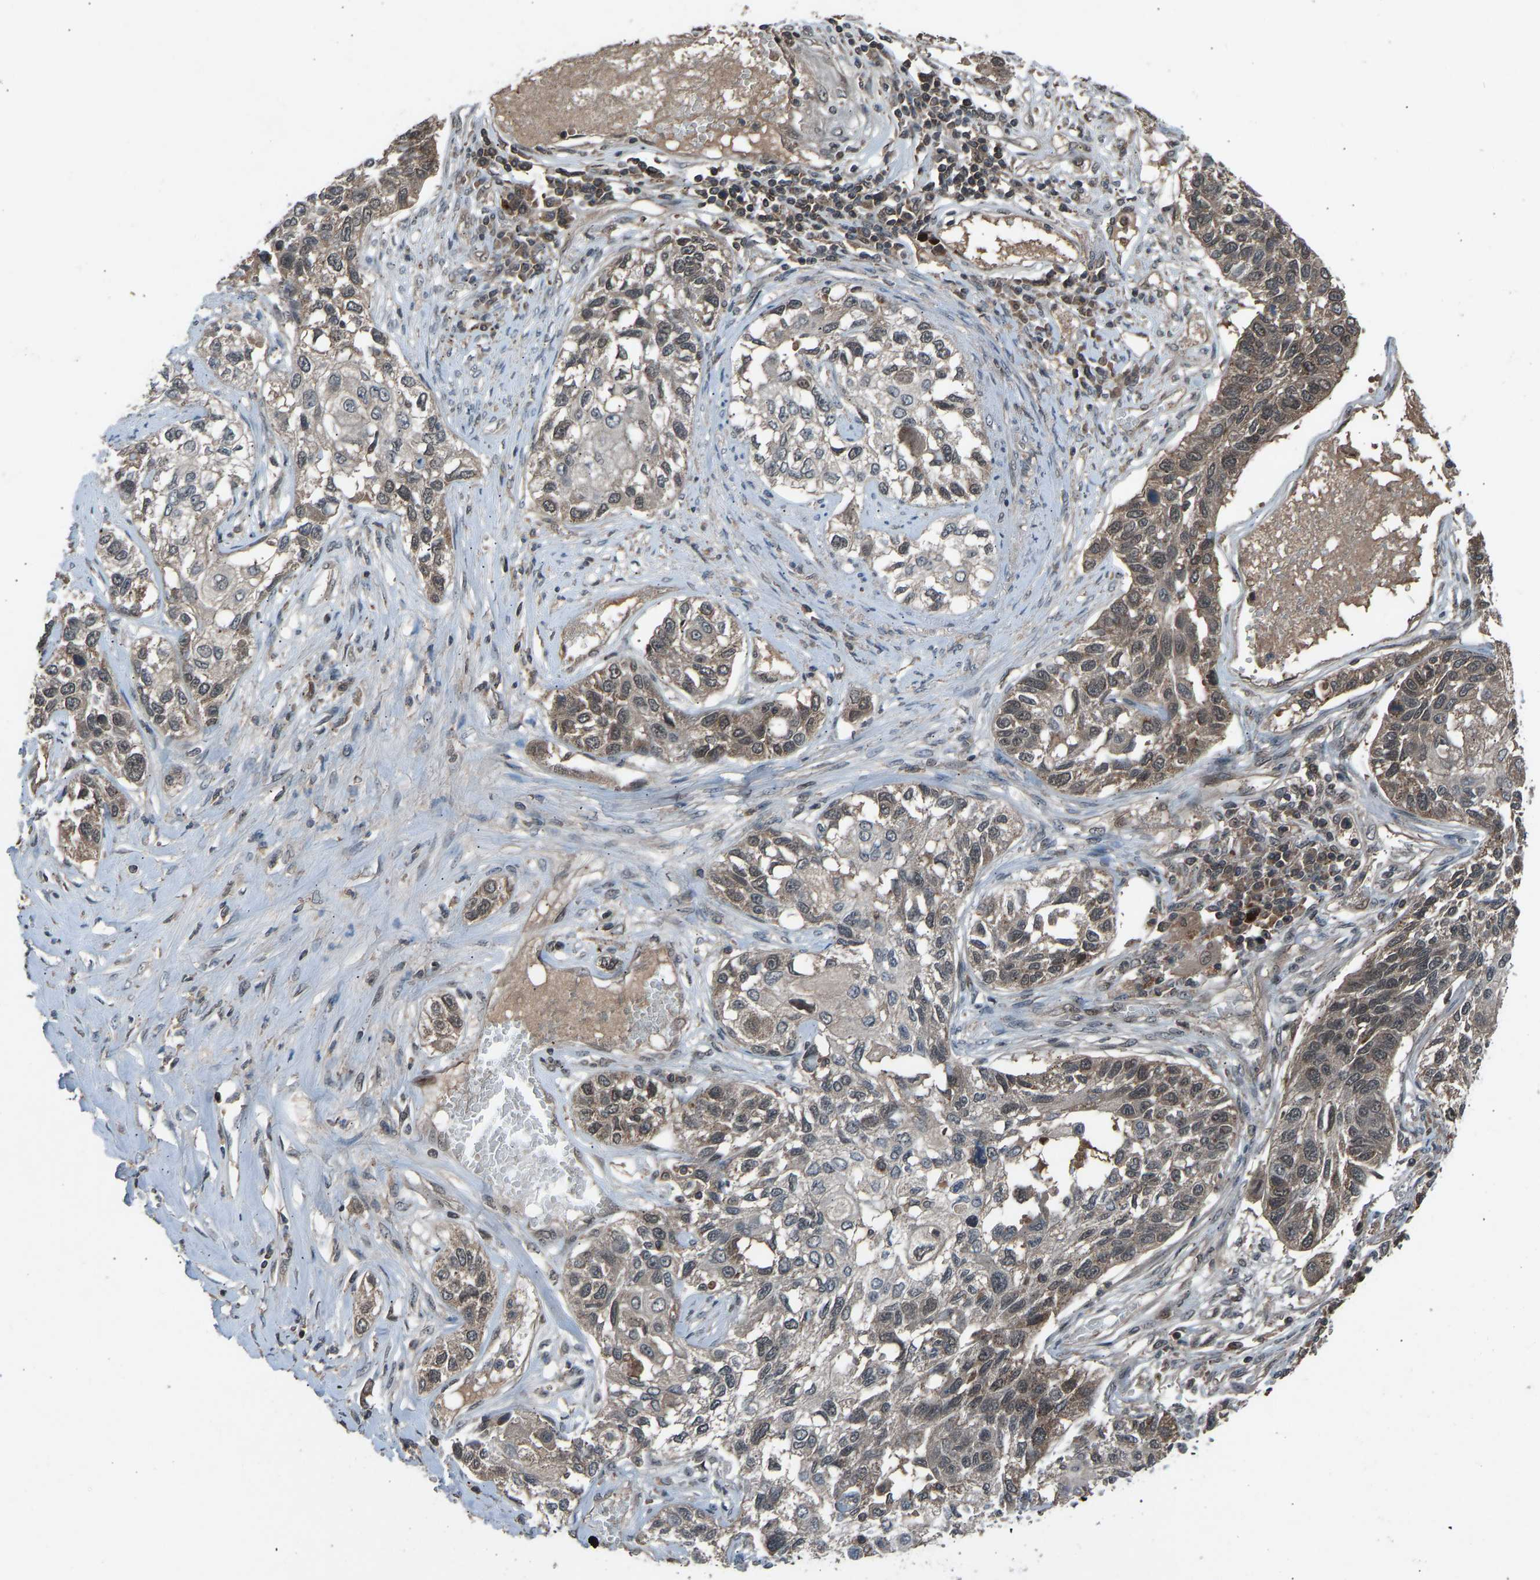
{"staining": {"intensity": "weak", "quantity": ">75%", "location": "cytoplasmic/membranous"}, "tissue": "lung cancer", "cell_type": "Tumor cells", "image_type": "cancer", "snomed": [{"axis": "morphology", "description": "Squamous cell carcinoma, NOS"}, {"axis": "topography", "description": "Lung"}], "caption": "Weak cytoplasmic/membranous expression for a protein is identified in approximately >75% of tumor cells of lung cancer using immunohistochemistry (IHC).", "gene": "SLC43A1", "patient": {"sex": "male", "age": 71}}